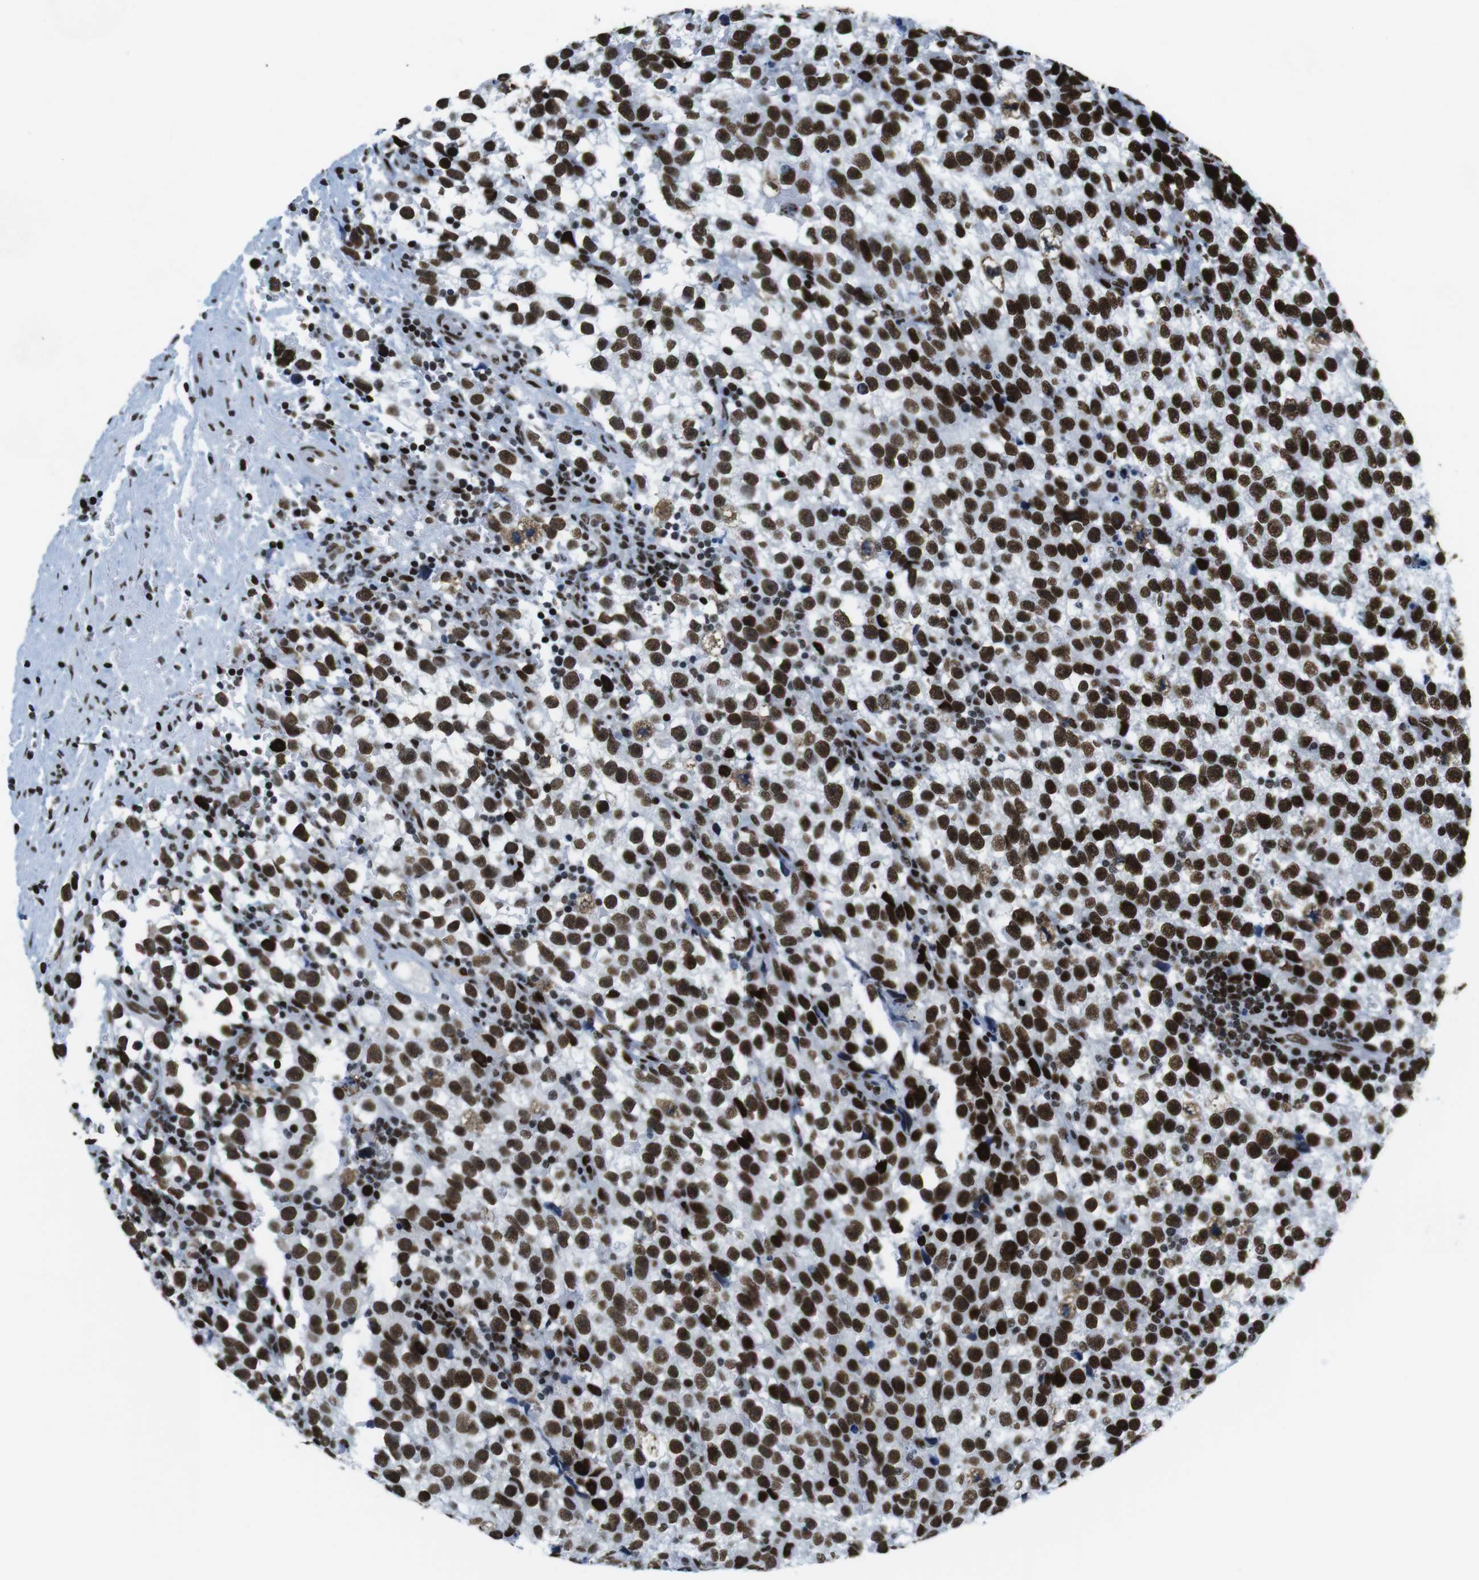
{"staining": {"intensity": "strong", "quantity": ">75%", "location": "nuclear"}, "tissue": "testis cancer", "cell_type": "Tumor cells", "image_type": "cancer", "snomed": [{"axis": "morphology", "description": "Seminoma, NOS"}, {"axis": "topography", "description": "Testis"}], "caption": "A brown stain labels strong nuclear positivity of a protein in seminoma (testis) tumor cells. Using DAB (brown) and hematoxylin (blue) stains, captured at high magnification using brightfield microscopy.", "gene": "CITED2", "patient": {"sex": "male", "age": 33}}